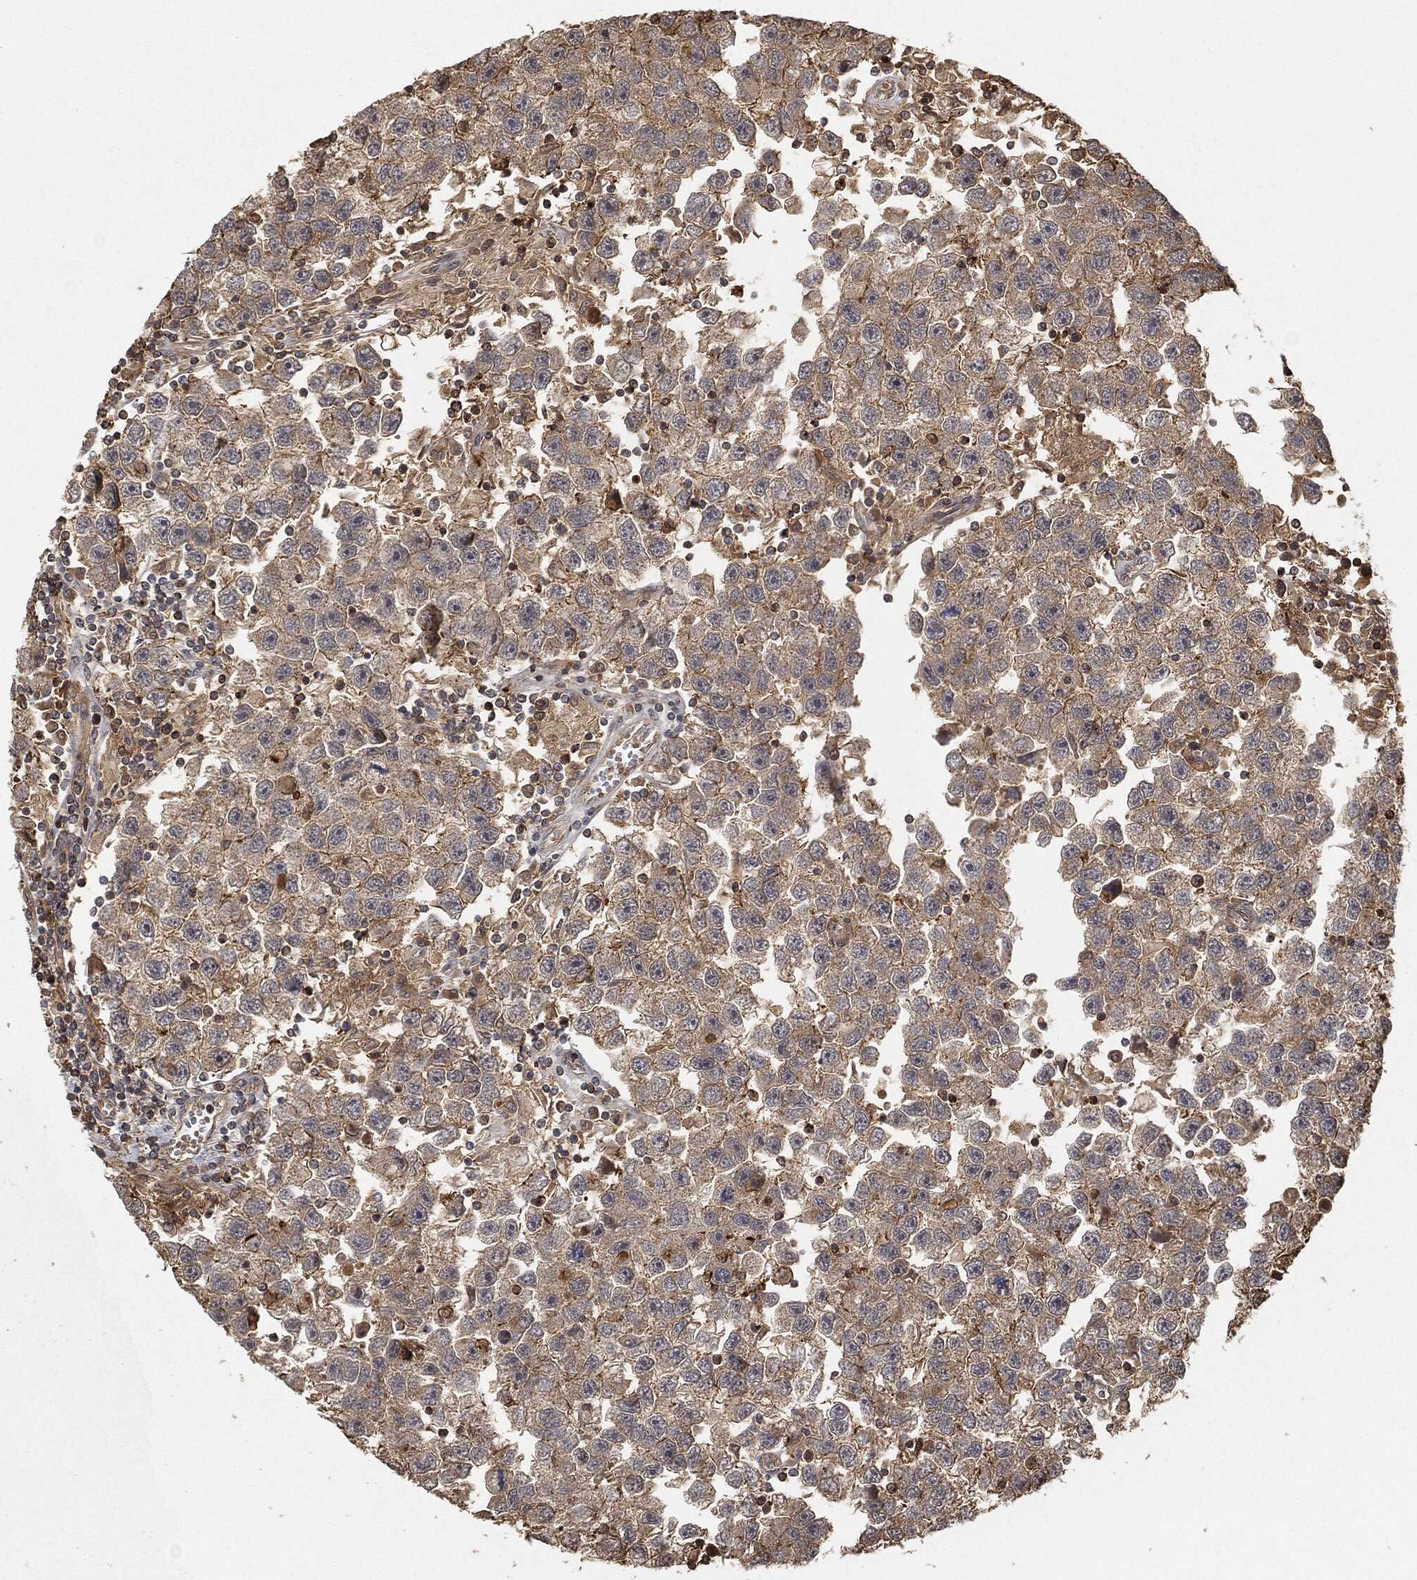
{"staining": {"intensity": "strong", "quantity": "<25%", "location": "cytoplasmic/membranous"}, "tissue": "testis cancer", "cell_type": "Tumor cells", "image_type": "cancer", "snomed": [{"axis": "morphology", "description": "Seminoma, NOS"}, {"axis": "topography", "description": "Testis"}], "caption": "Tumor cells display medium levels of strong cytoplasmic/membranous staining in approximately <25% of cells in human seminoma (testis).", "gene": "TPT1", "patient": {"sex": "male", "age": 26}}